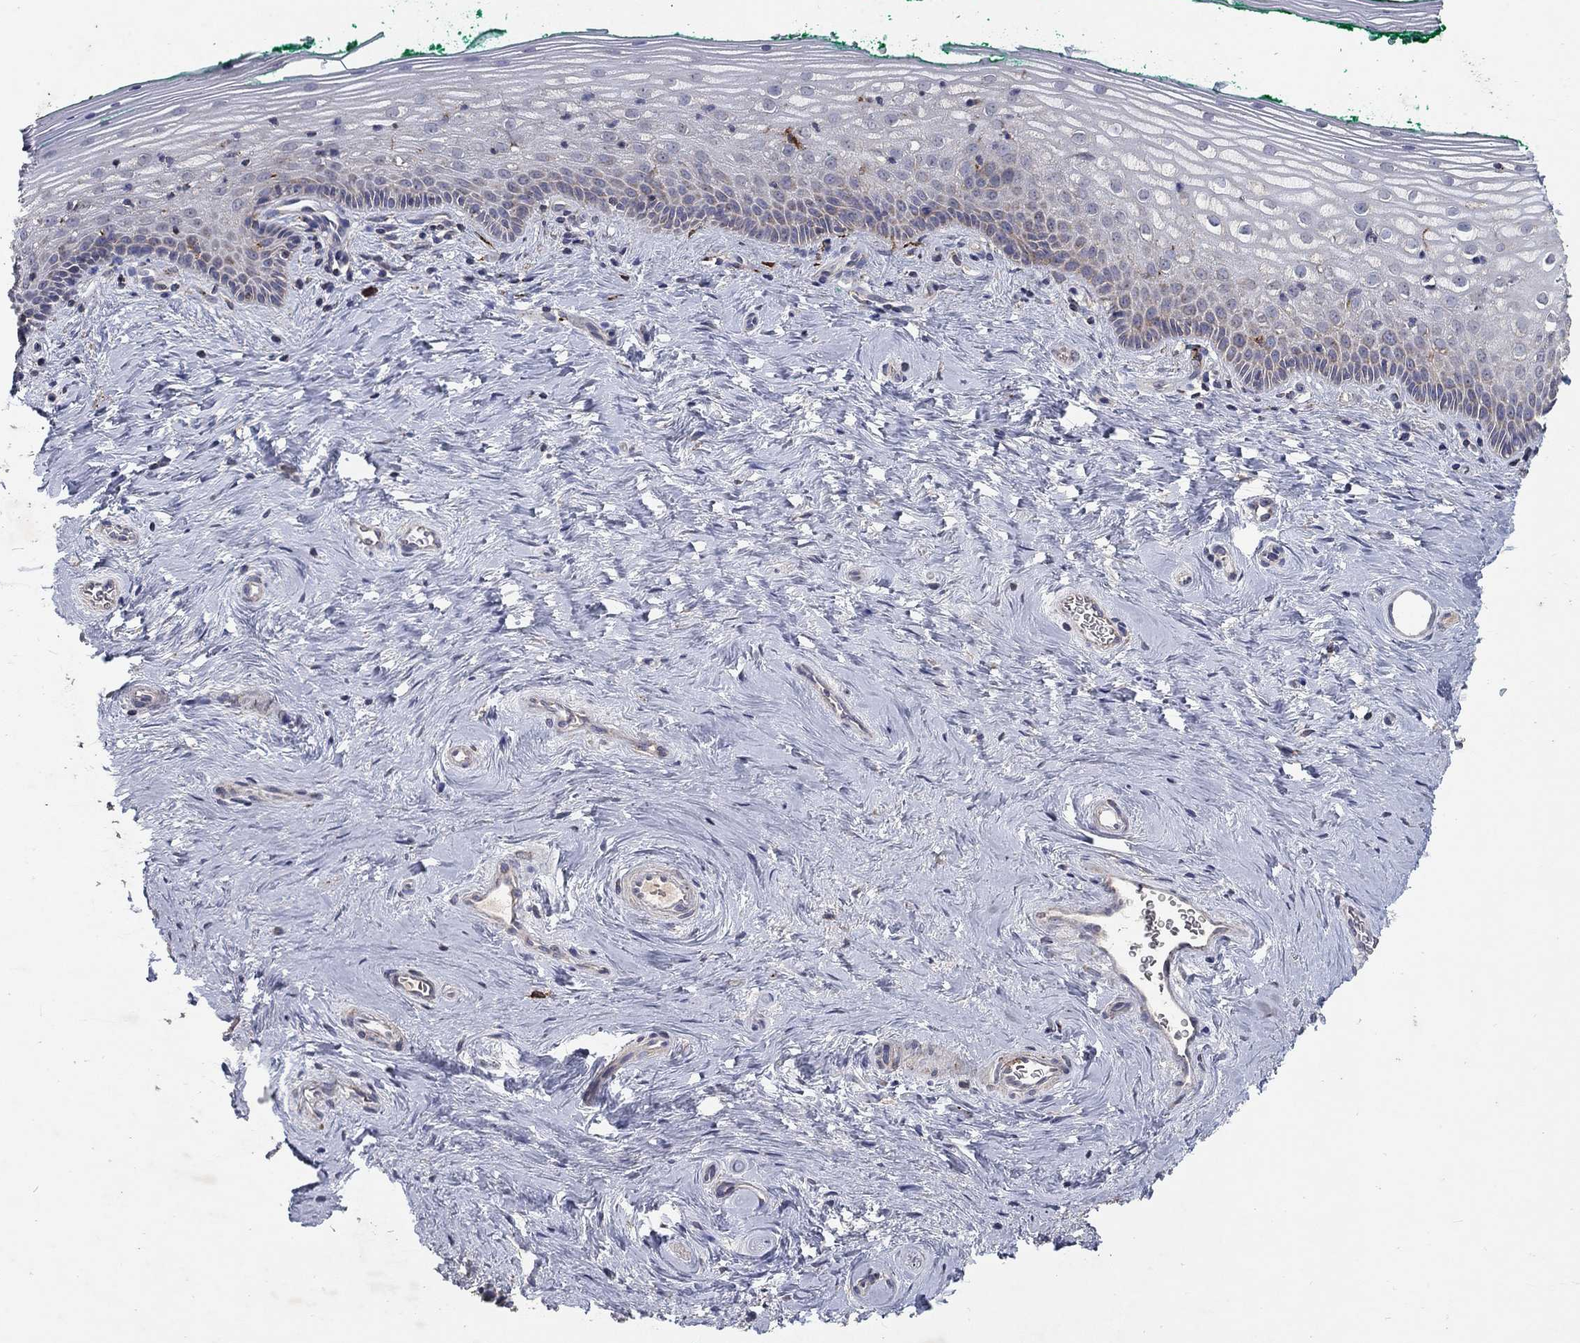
{"staining": {"intensity": "weak", "quantity": "<25%", "location": "cytoplasmic/membranous"}, "tissue": "vagina", "cell_type": "Squamous epithelial cells", "image_type": "normal", "snomed": [{"axis": "morphology", "description": "Normal tissue, NOS"}, {"axis": "topography", "description": "Vagina"}], "caption": "Micrograph shows no significant protein positivity in squamous epithelial cells of benign vagina.", "gene": "GPSM1", "patient": {"sex": "female", "age": 45}}